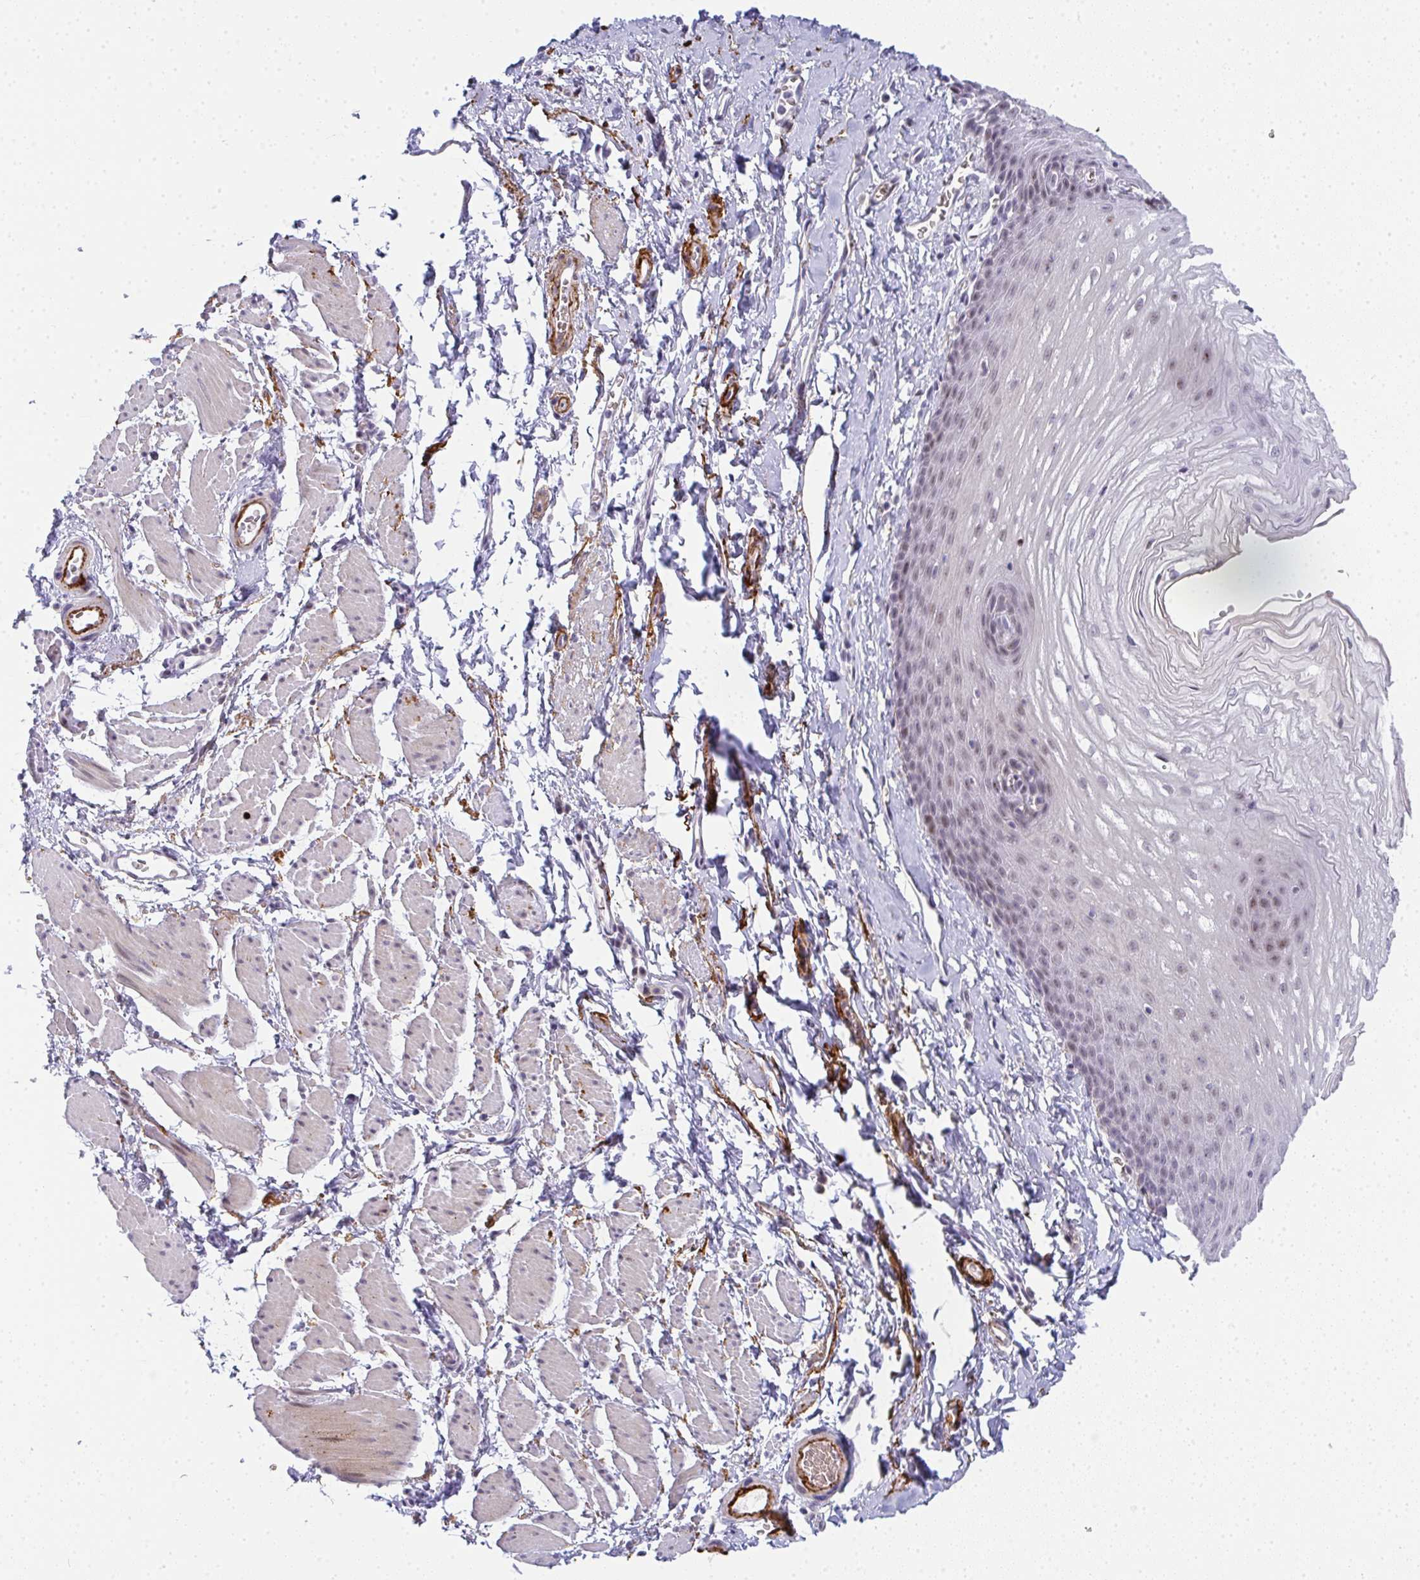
{"staining": {"intensity": "moderate", "quantity": "<25%", "location": "nuclear"}, "tissue": "esophagus", "cell_type": "Squamous epithelial cells", "image_type": "normal", "snomed": [{"axis": "morphology", "description": "Normal tissue, NOS"}, {"axis": "topography", "description": "Esophagus"}], "caption": "This micrograph reveals immunohistochemistry staining of normal esophagus, with low moderate nuclear positivity in approximately <25% of squamous epithelial cells.", "gene": "TNMD", "patient": {"sex": "male", "age": 70}}